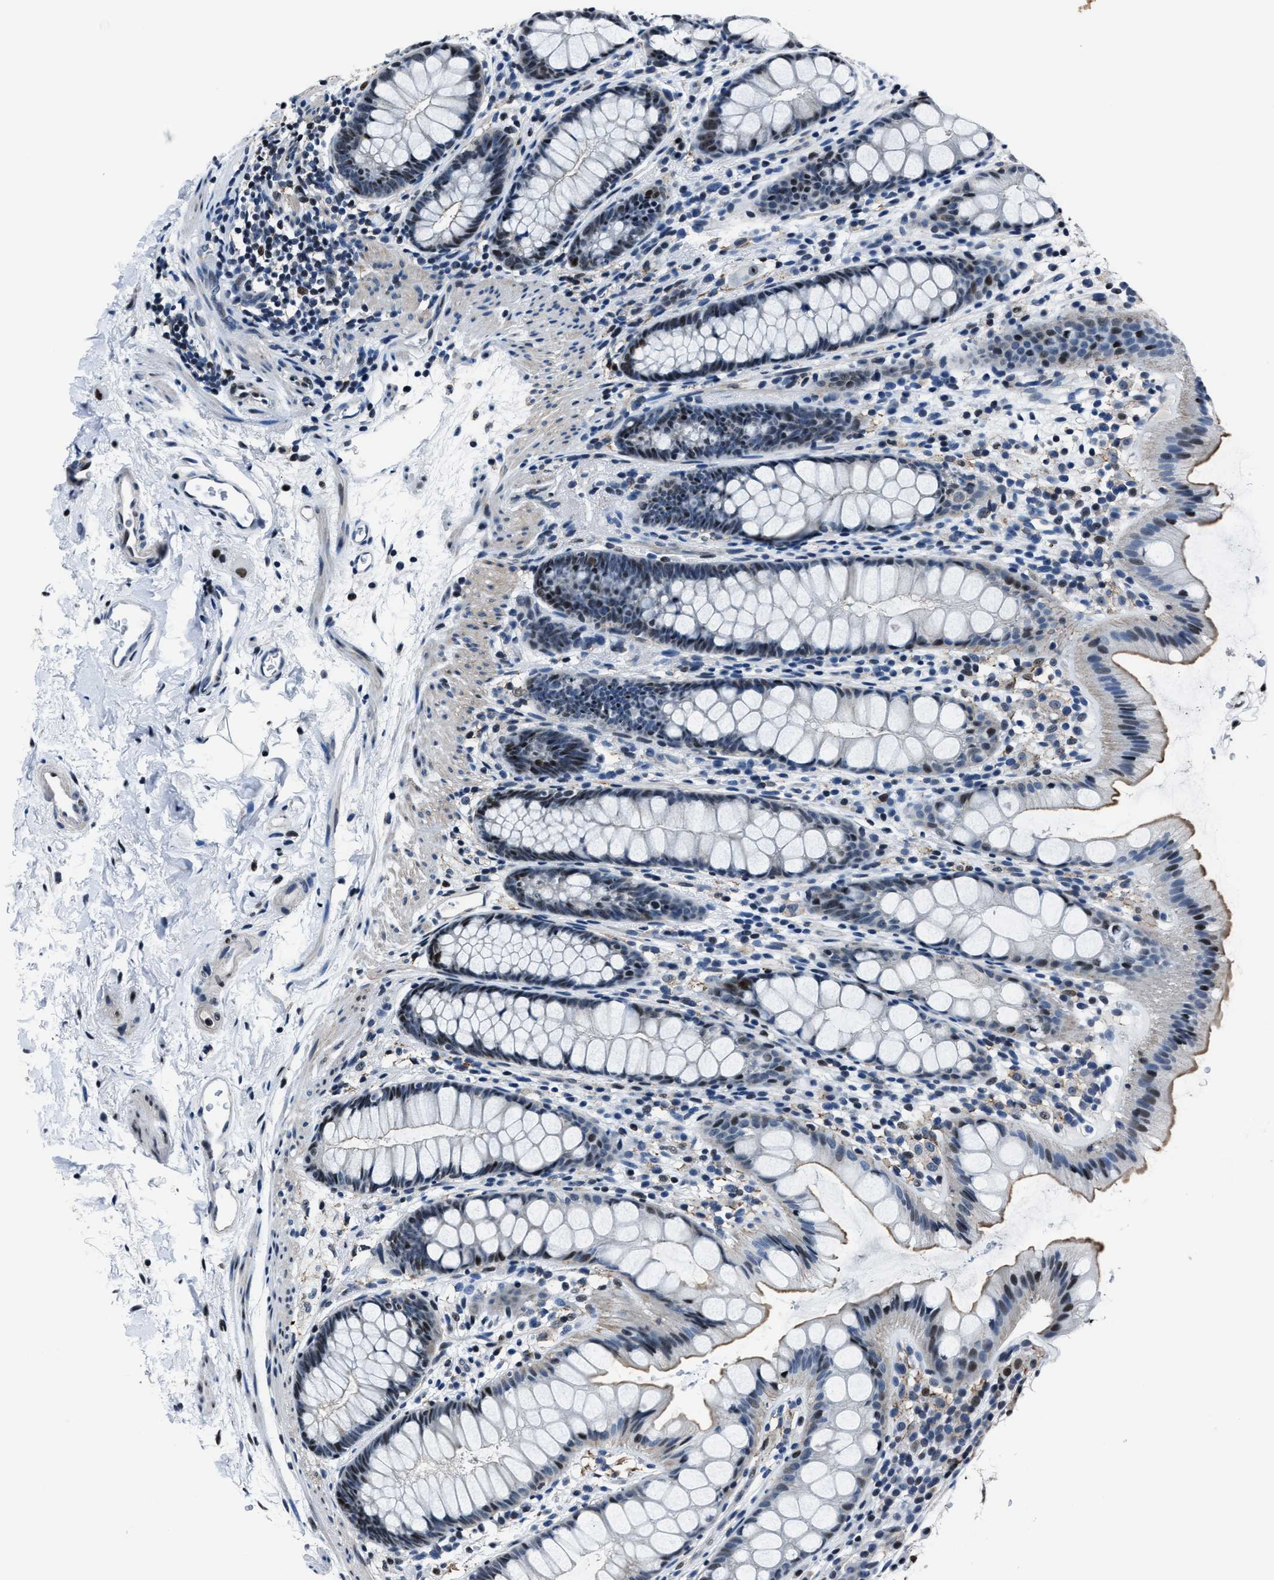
{"staining": {"intensity": "moderate", "quantity": "25%-75%", "location": "nuclear"}, "tissue": "rectum", "cell_type": "Glandular cells", "image_type": "normal", "snomed": [{"axis": "morphology", "description": "Normal tissue, NOS"}, {"axis": "topography", "description": "Rectum"}], "caption": "Protein analysis of benign rectum demonstrates moderate nuclear expression in approximately 25%-75% of glandular cells.", "gene": "PPIE", "patient": {"sex": "female", "age": 65}}